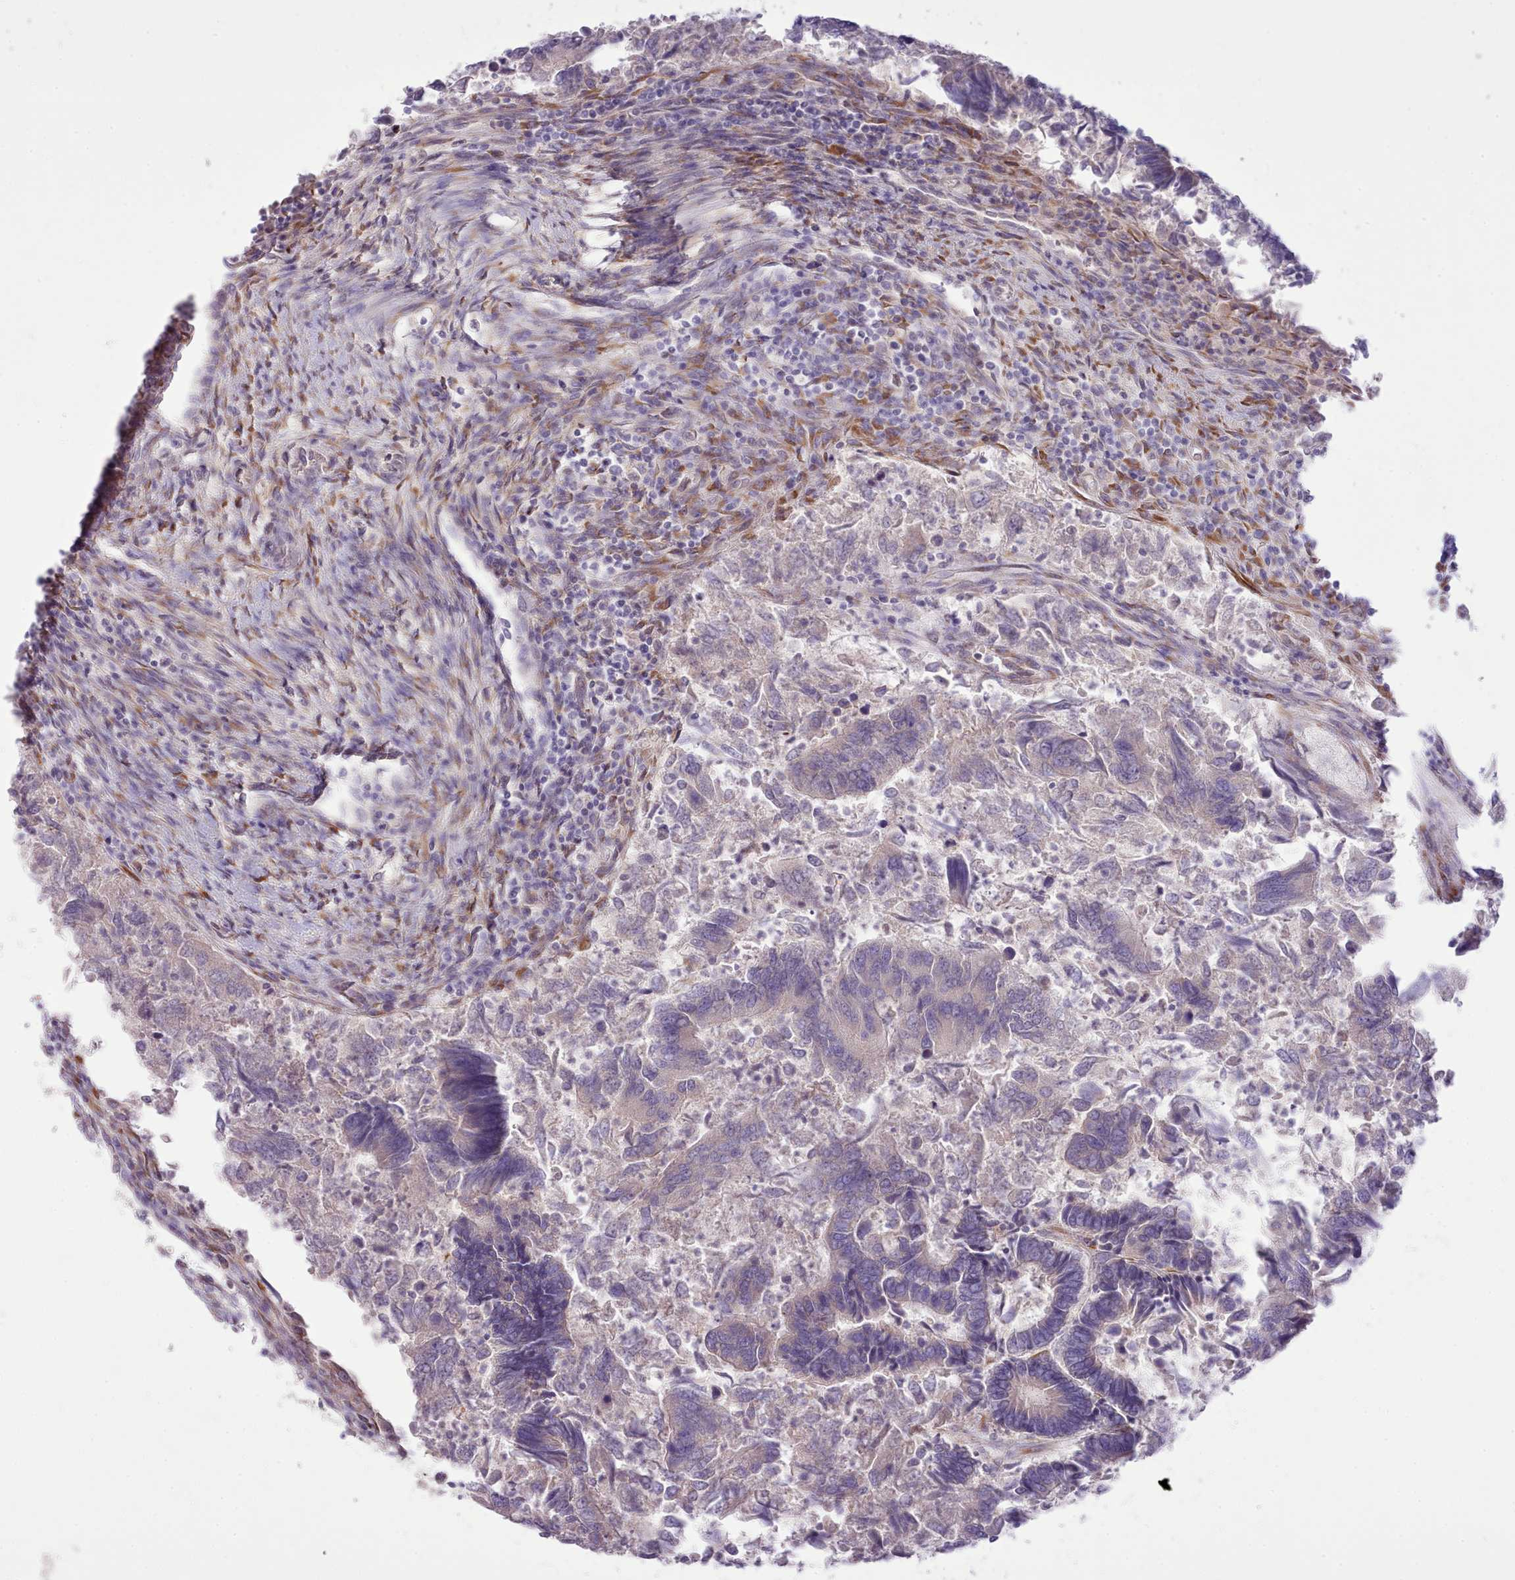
{"staining": {"intensity": "negative", "quantity": "none", "location": "none"}, "tissue": "colorectal cancer", "cell_type": "Tumor cells", "image_type": "cancer", "snomed": [{"axis": "morphology", "description": "Adenocarcinoma, NOS"}, {"axis": "topography", "description": "Colon"}], "caption": "Tumor cells show no significant positivity in colorectal adenocarcinoma.", "gene": "CCL1", "patient": {"sex": "female", "age": 67}}